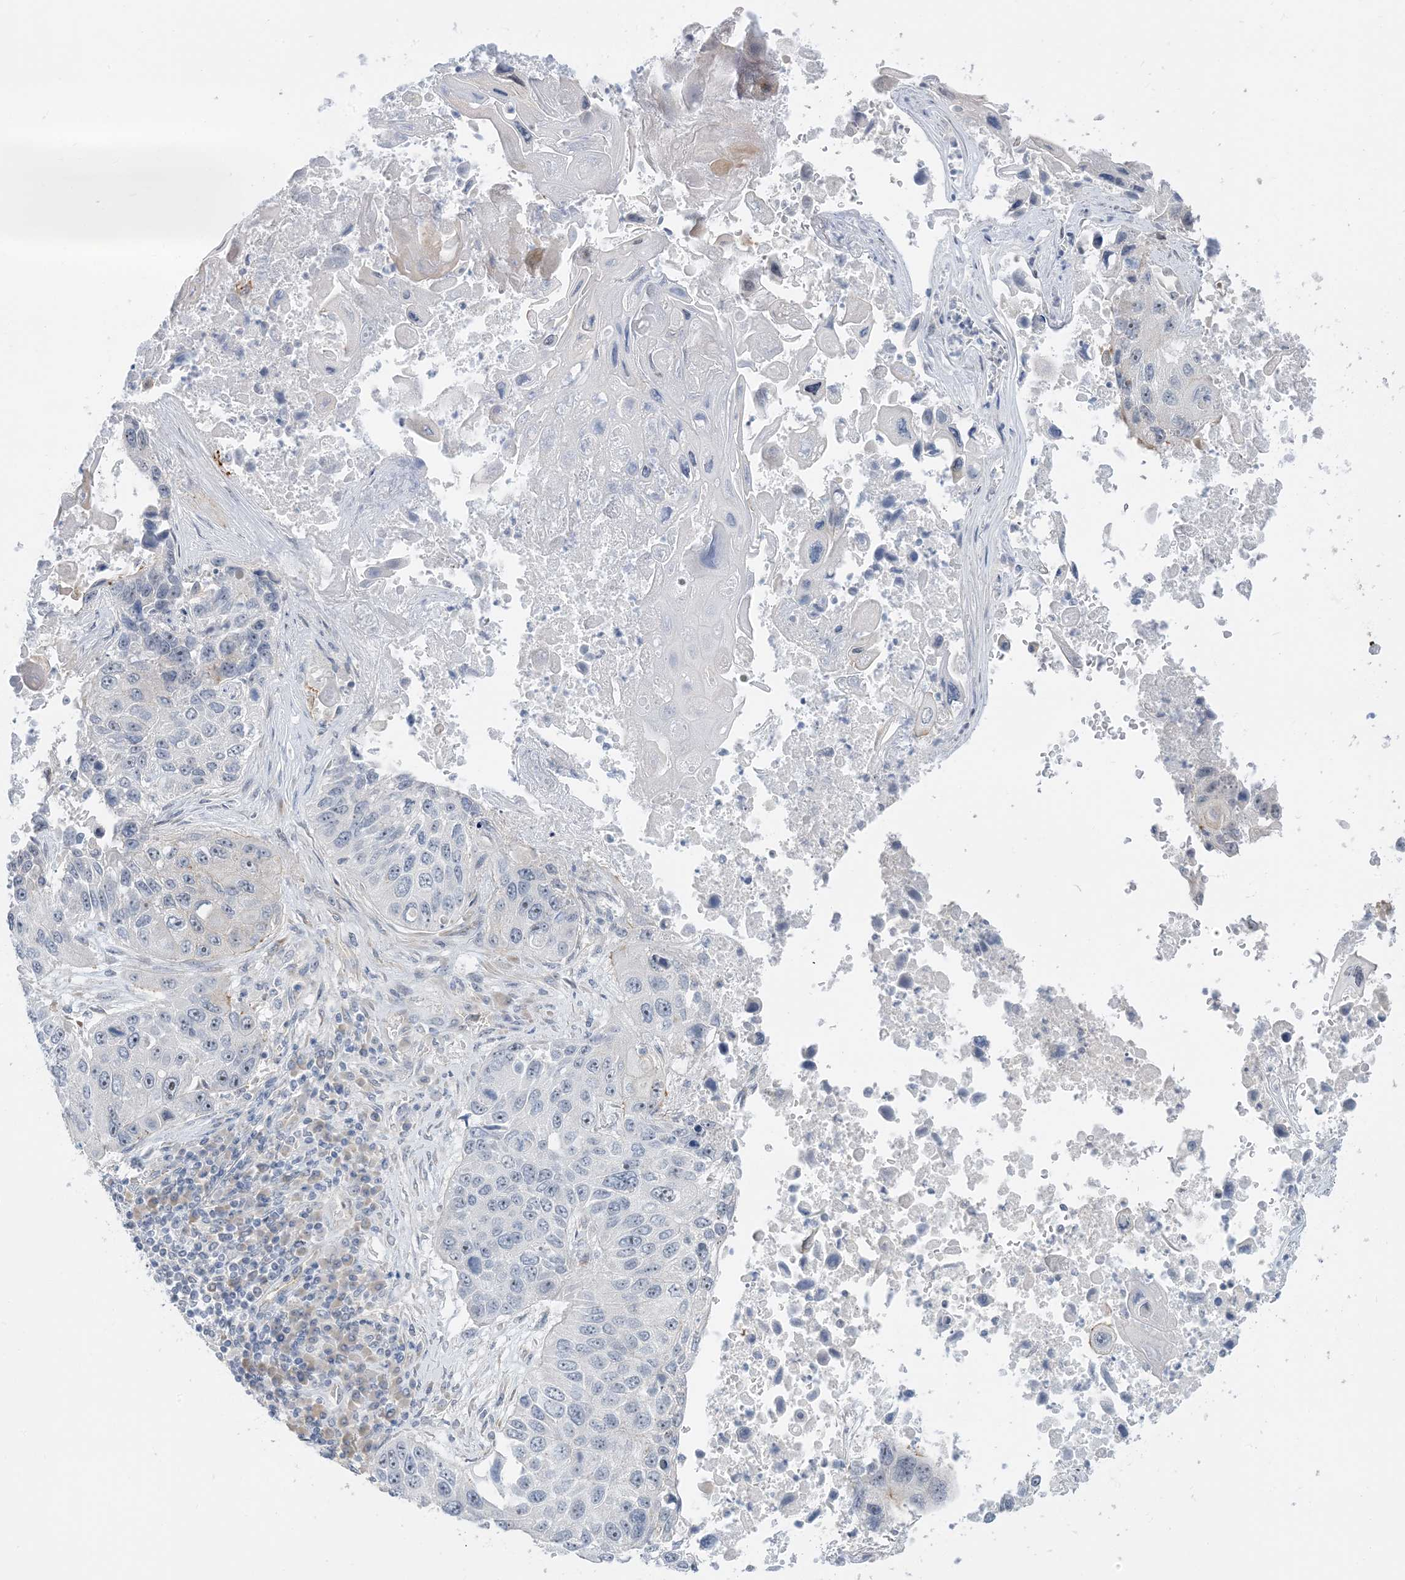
{"staining": {"intensity": "negative", "quantity": "none", "location": "none"}, "tissue": "lung cancer", "cell_type": "Tumor cells", "image_type": "cancer", "snomed": [{"axis": "morphology", "description": "Squamous cell carcinoma, NOS"}, {"axis": "topography", "description": "Lung"}], "caption": "Immunohistochemistry (IHC) of lung squamous cell carcinoma exhibits no staining in tumor cells. (Stains: DAB (3,3'-diaminobenzidine) immunohistochemistry (IHC) with hematoxylin counter stain, Microscopy: brightfield microscopy at high magnification).", "gene": "IL36B", "patient": {"sex": "male", "age": 61}}